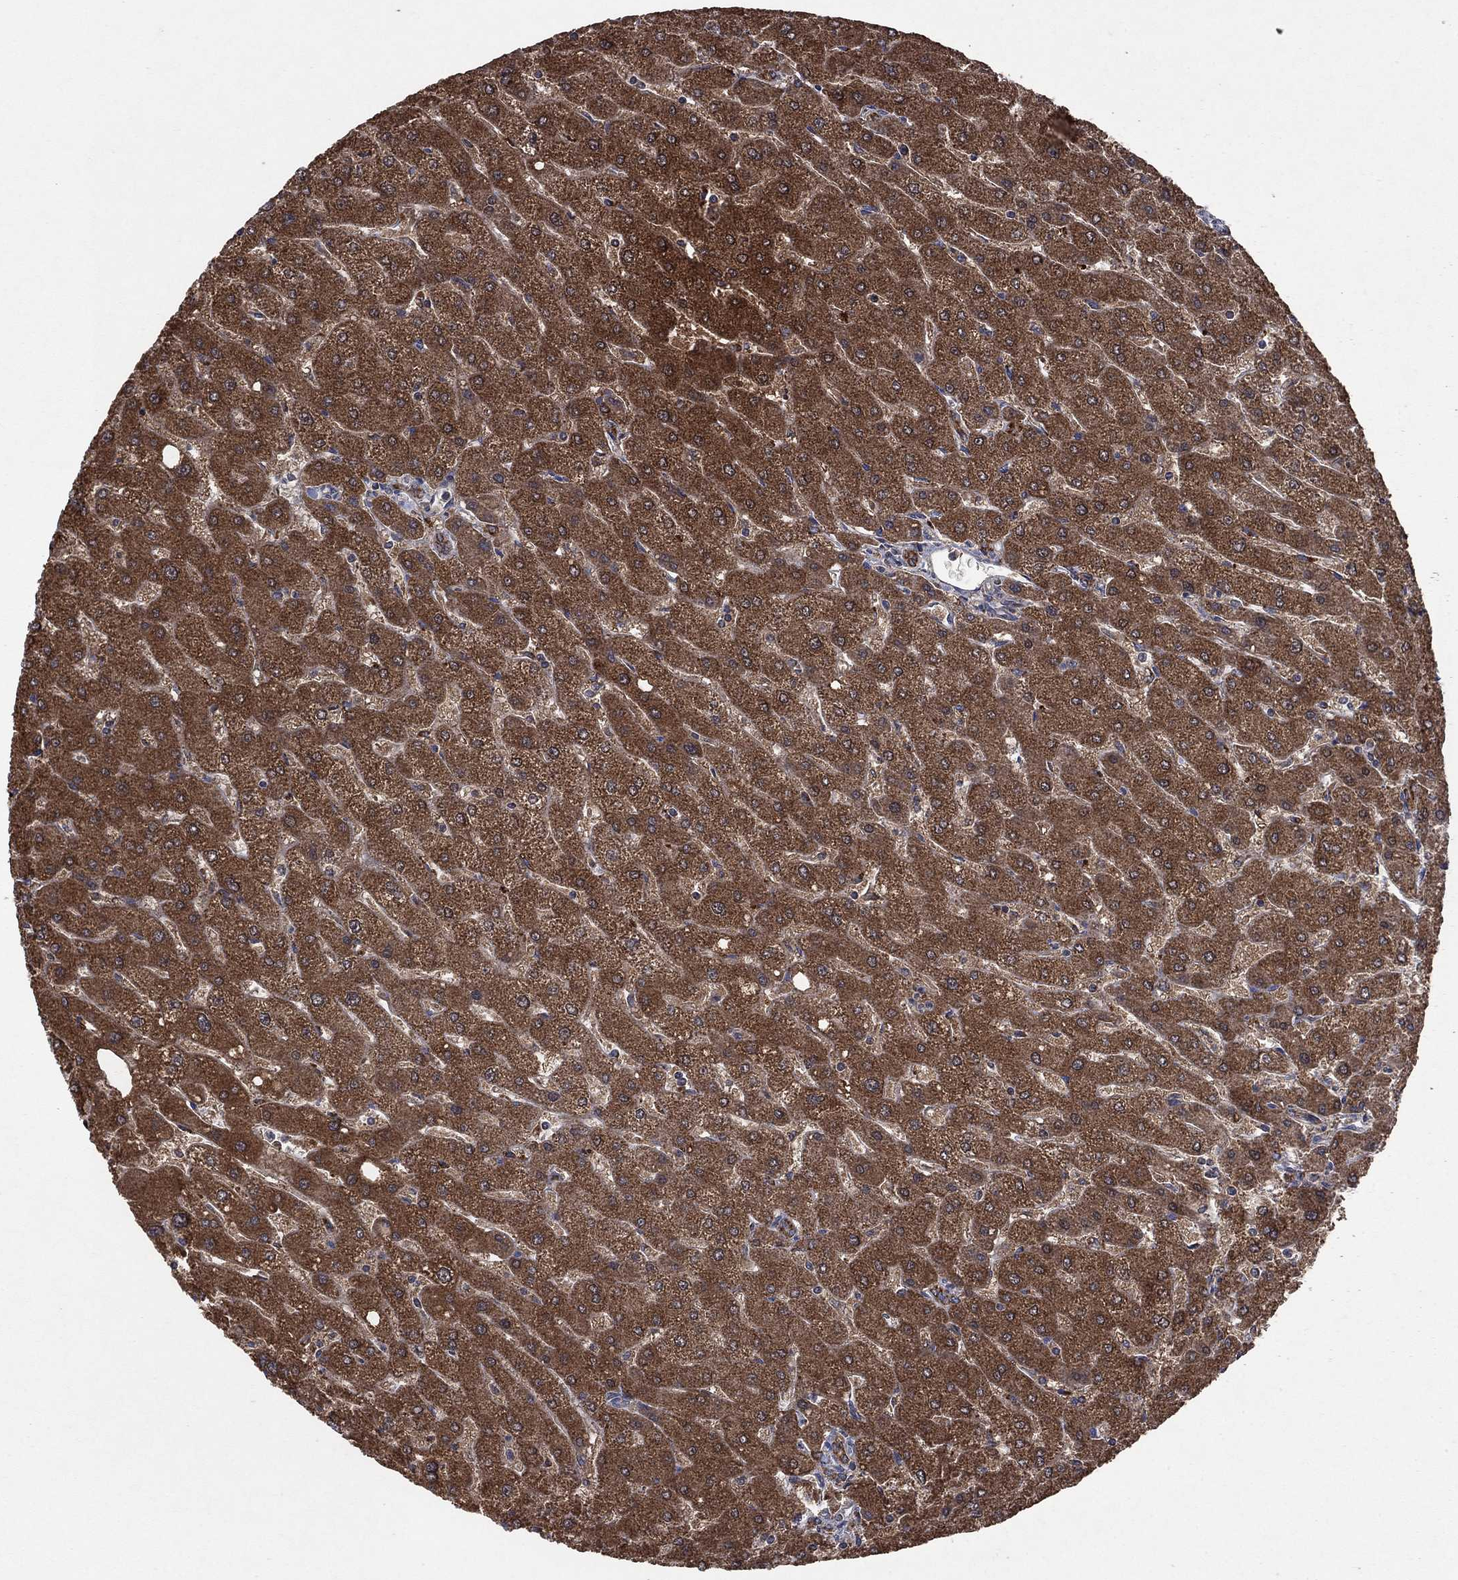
{"staining": {"intensity": "strong", "quantity": "25%-75%", "location": "cytoplasmic/membranous"}, "tissue": "liver", "cell_type": "Cholangiocytes", "image_type": "normal", "snomed": [{"axis": "morphology", "description": "Normal tissue, NOS"}, {"axis": "topography", "description": "Liver"}], "caption": "Protein staining of unremarkable liver reveals strong cytoplasmic/membranous staining in about 25%-75% of cholangiocytes. (IHC, brightfield microscopy, high magnification).", "gene": "DPH1", "patient": {"sex": "male", "age": 67}}